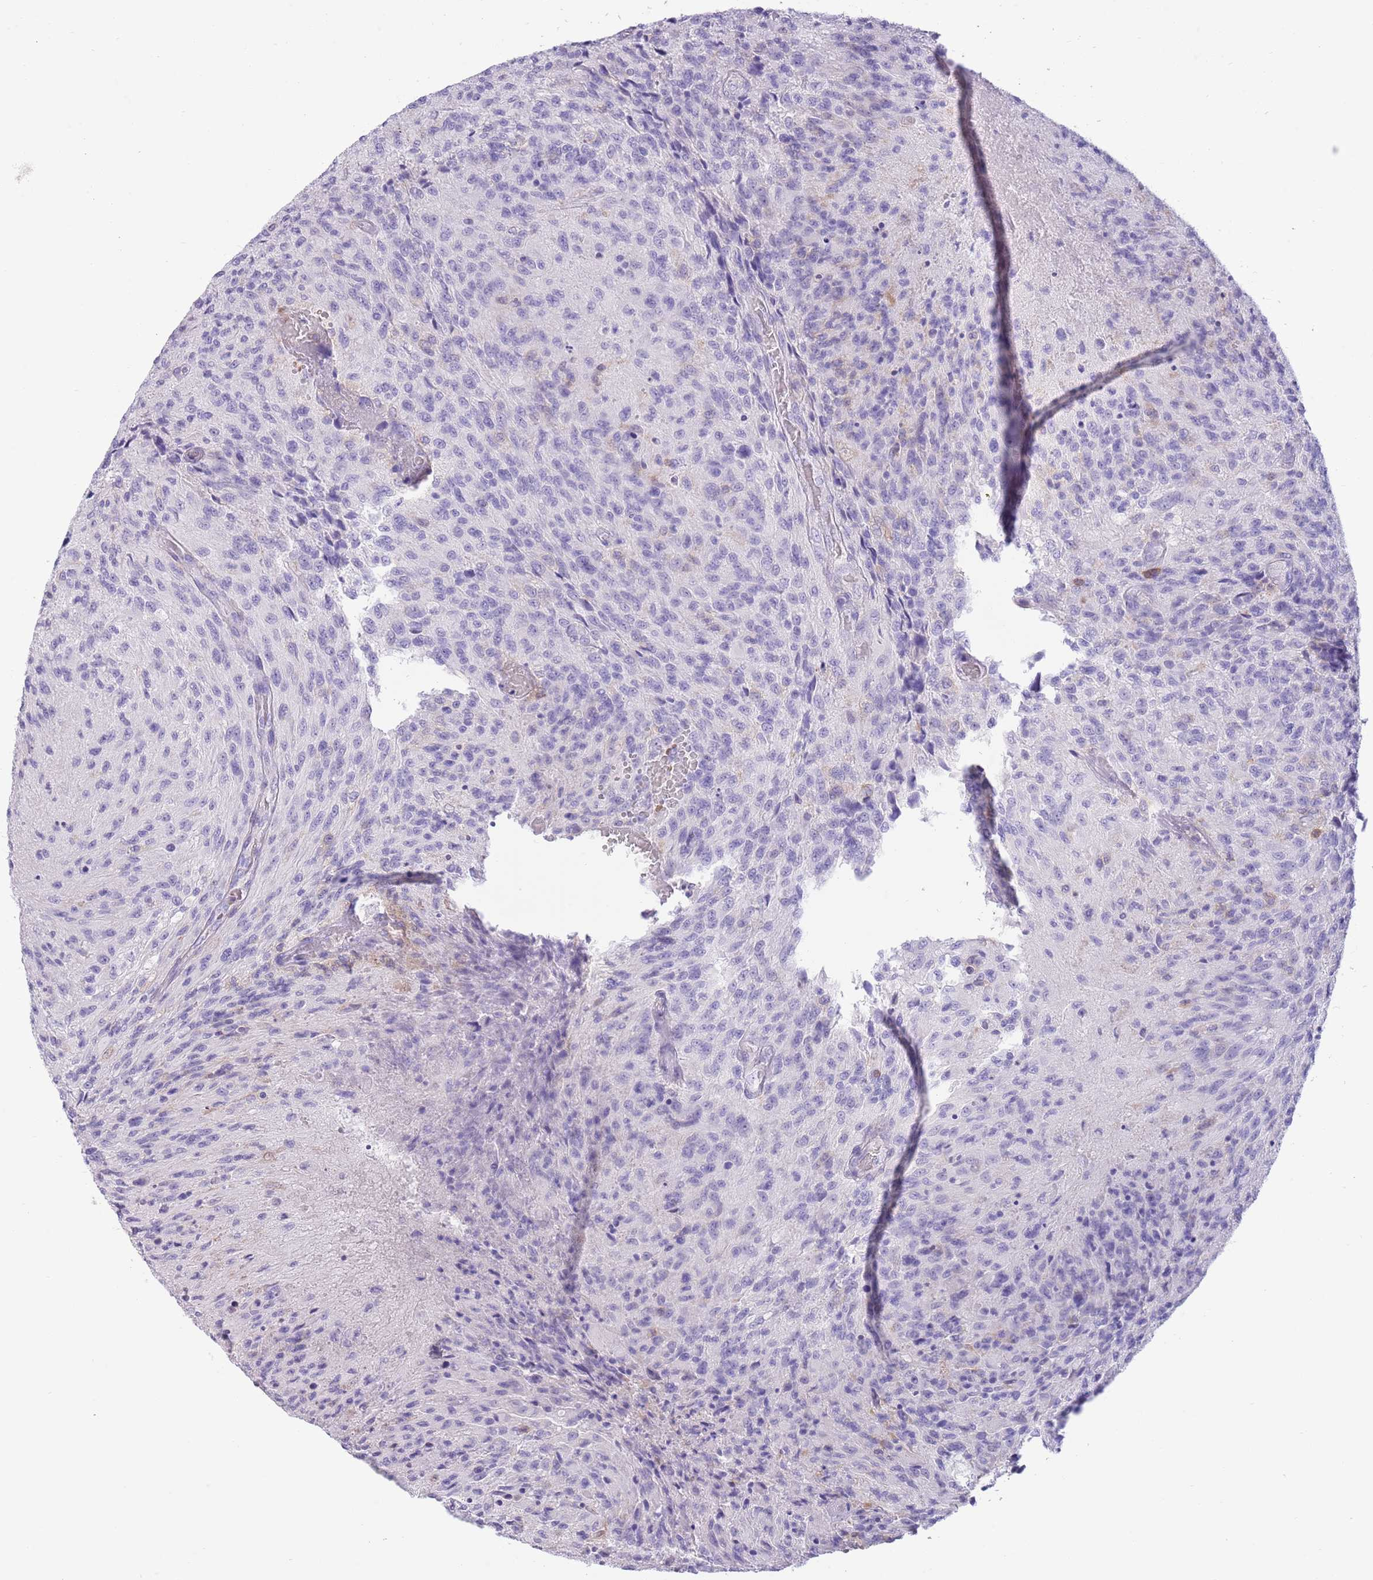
{"staining": {"intensity": "negative", "quantity": "none", "location": "none"}, "tissue": "glioma", "cell_type": "Tumor cells", "image_type": "cancer", "snomed": [{"axis": "morphology", "description": "Normal tissue, NOS"}, {"axis": "morphology", "description": "Glioma, malignant, High grade"}, {"axis": "topography", "description": "Cerebral cortex"}], "caption": "Immunohistochemistry image of neoplastic tissue: human high-grade glioma (malignant) stained with DAB (3,3'-diaminobenzidine) displays no significant protein positivity in tumor cells.", "gene": "OR4Q3", "patient": {"sex": "male", "age": 56}}